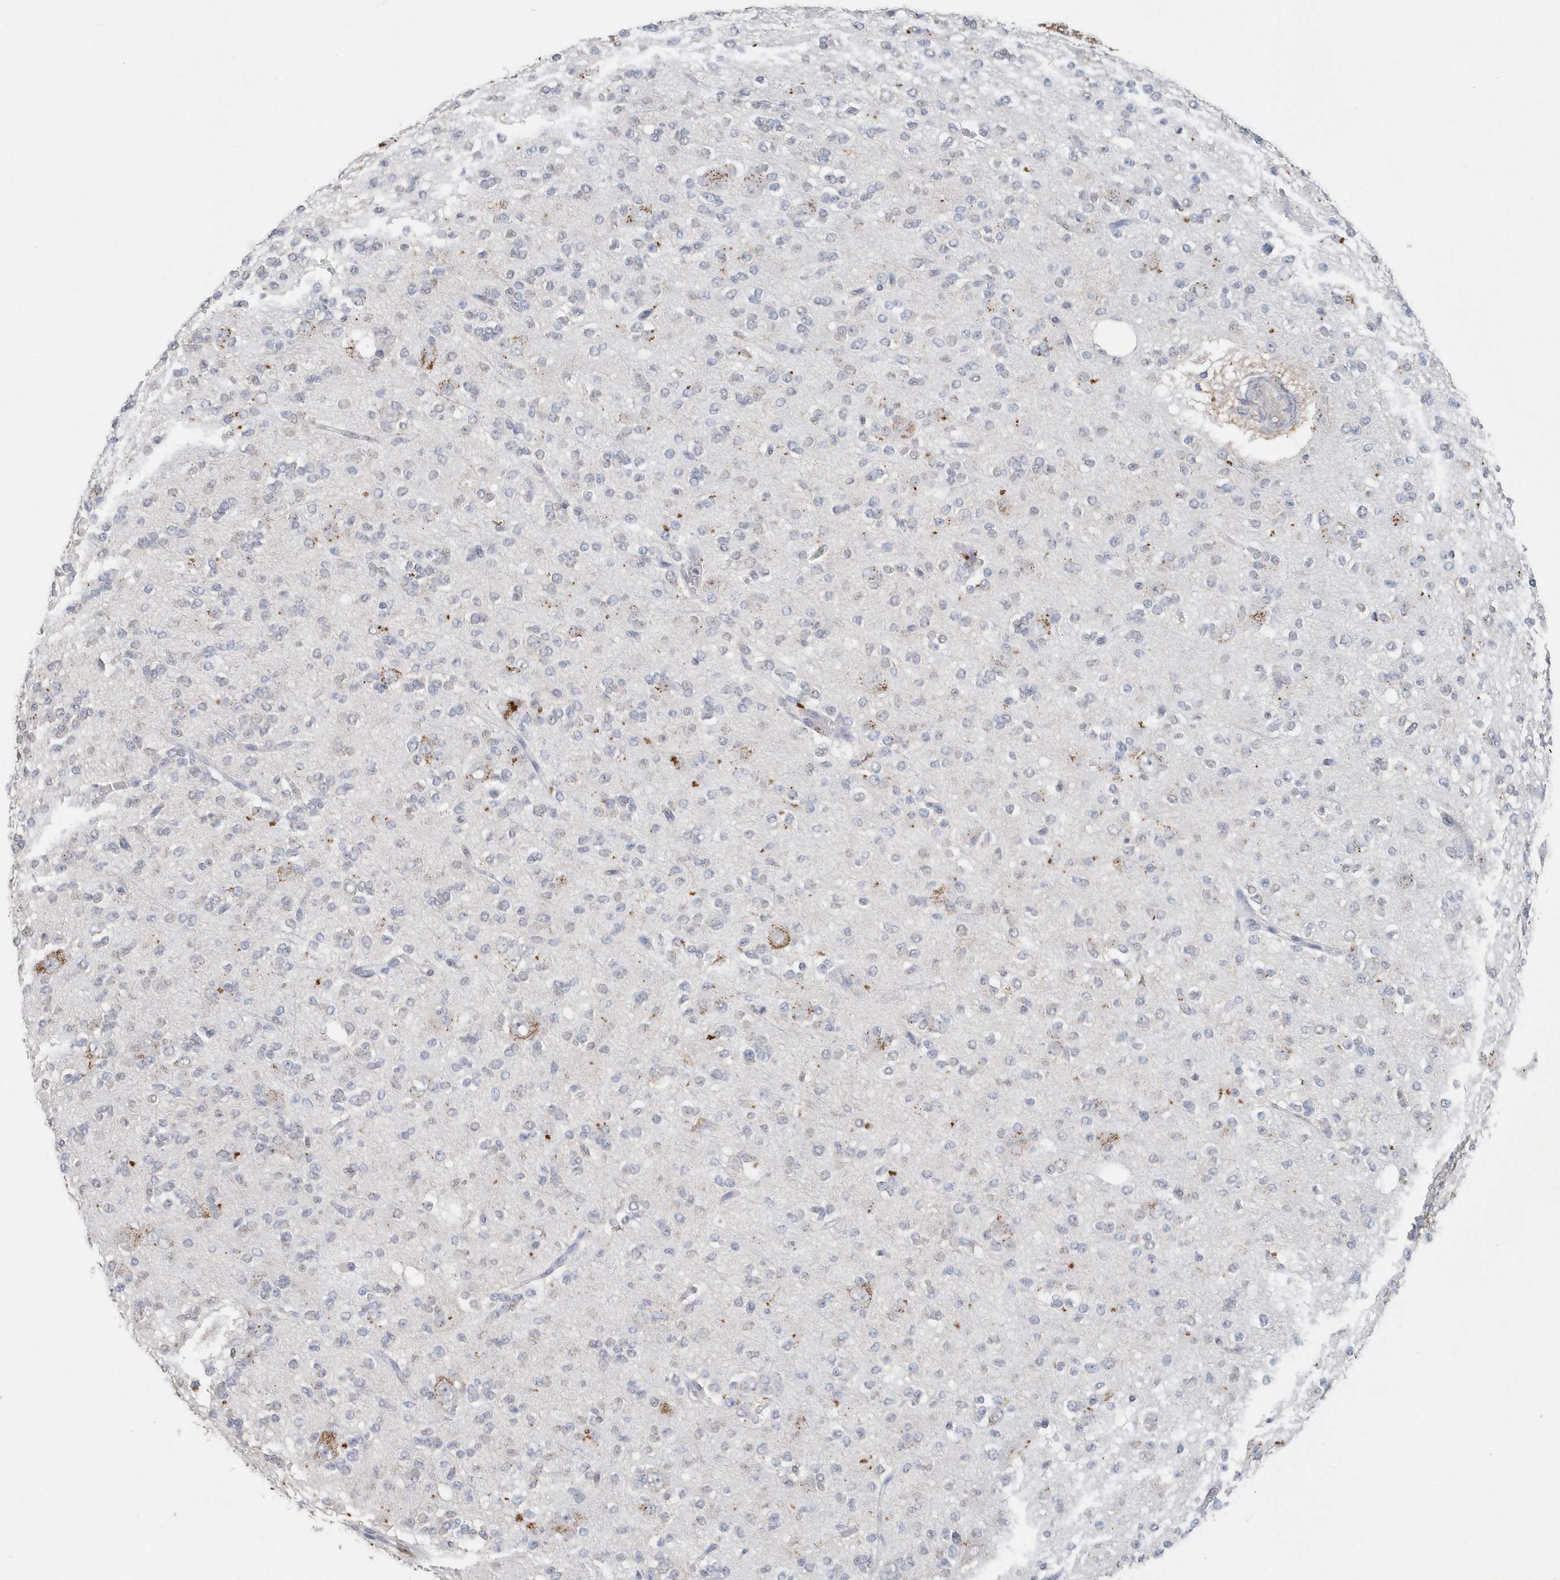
{"staining": {"intensity": "negative", "quantity": "none", "location": "none"}, "tissue": "glioma", "cell_type": "Tumor cells", "image_type": "cancer", "snomed": [{"axis": "morphology", "description": "Glioma, malignant, Low grade"}, {"axis": "topography", "description": "Brain"}], "caption": "The IHC micrograph has no significant expression in tumor cells of malignant glioma (low-grade) tissue.", "gene": "PDCD1", "patient": {"sex": "male", "age": 38}}